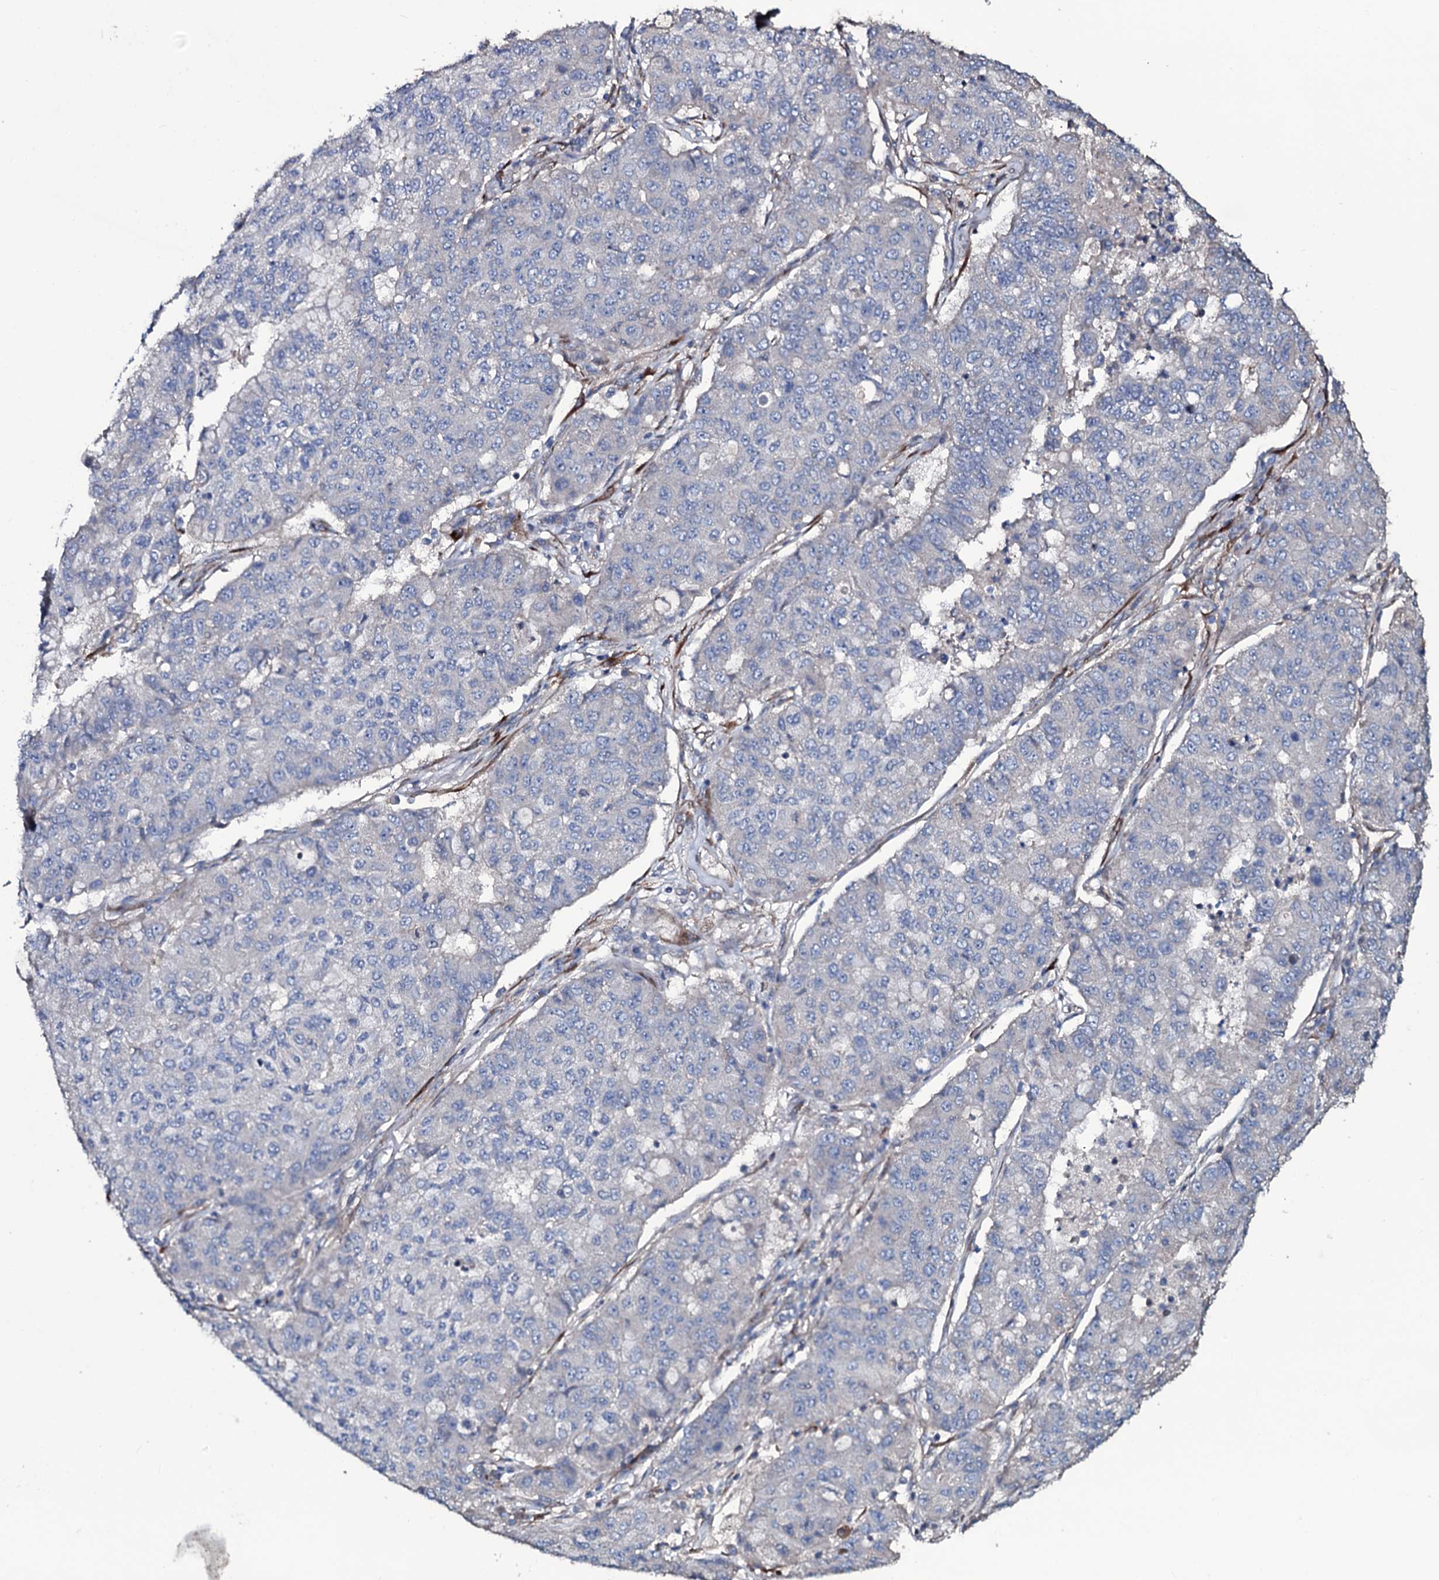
{"staining": {"intensity": "negative", "quantity": "none", "location": "none"}, "tissue": "lung cancer", "cell_type": "Tumor cells", "image_type": "cancer", "snomed": [{"axis": "morphology", "description": "Squamous cell carcinoma, NOS"}, {"axis": "topography", "description": "Lung"}], "caption": "This is a histopathology image of immunohistochemistry staining of lung cancer (squamous cell carcinoma), which shows no positivity in tumor cells.", "gene": "WIPF3", "patient": {"sex": "male", "age": 74}}